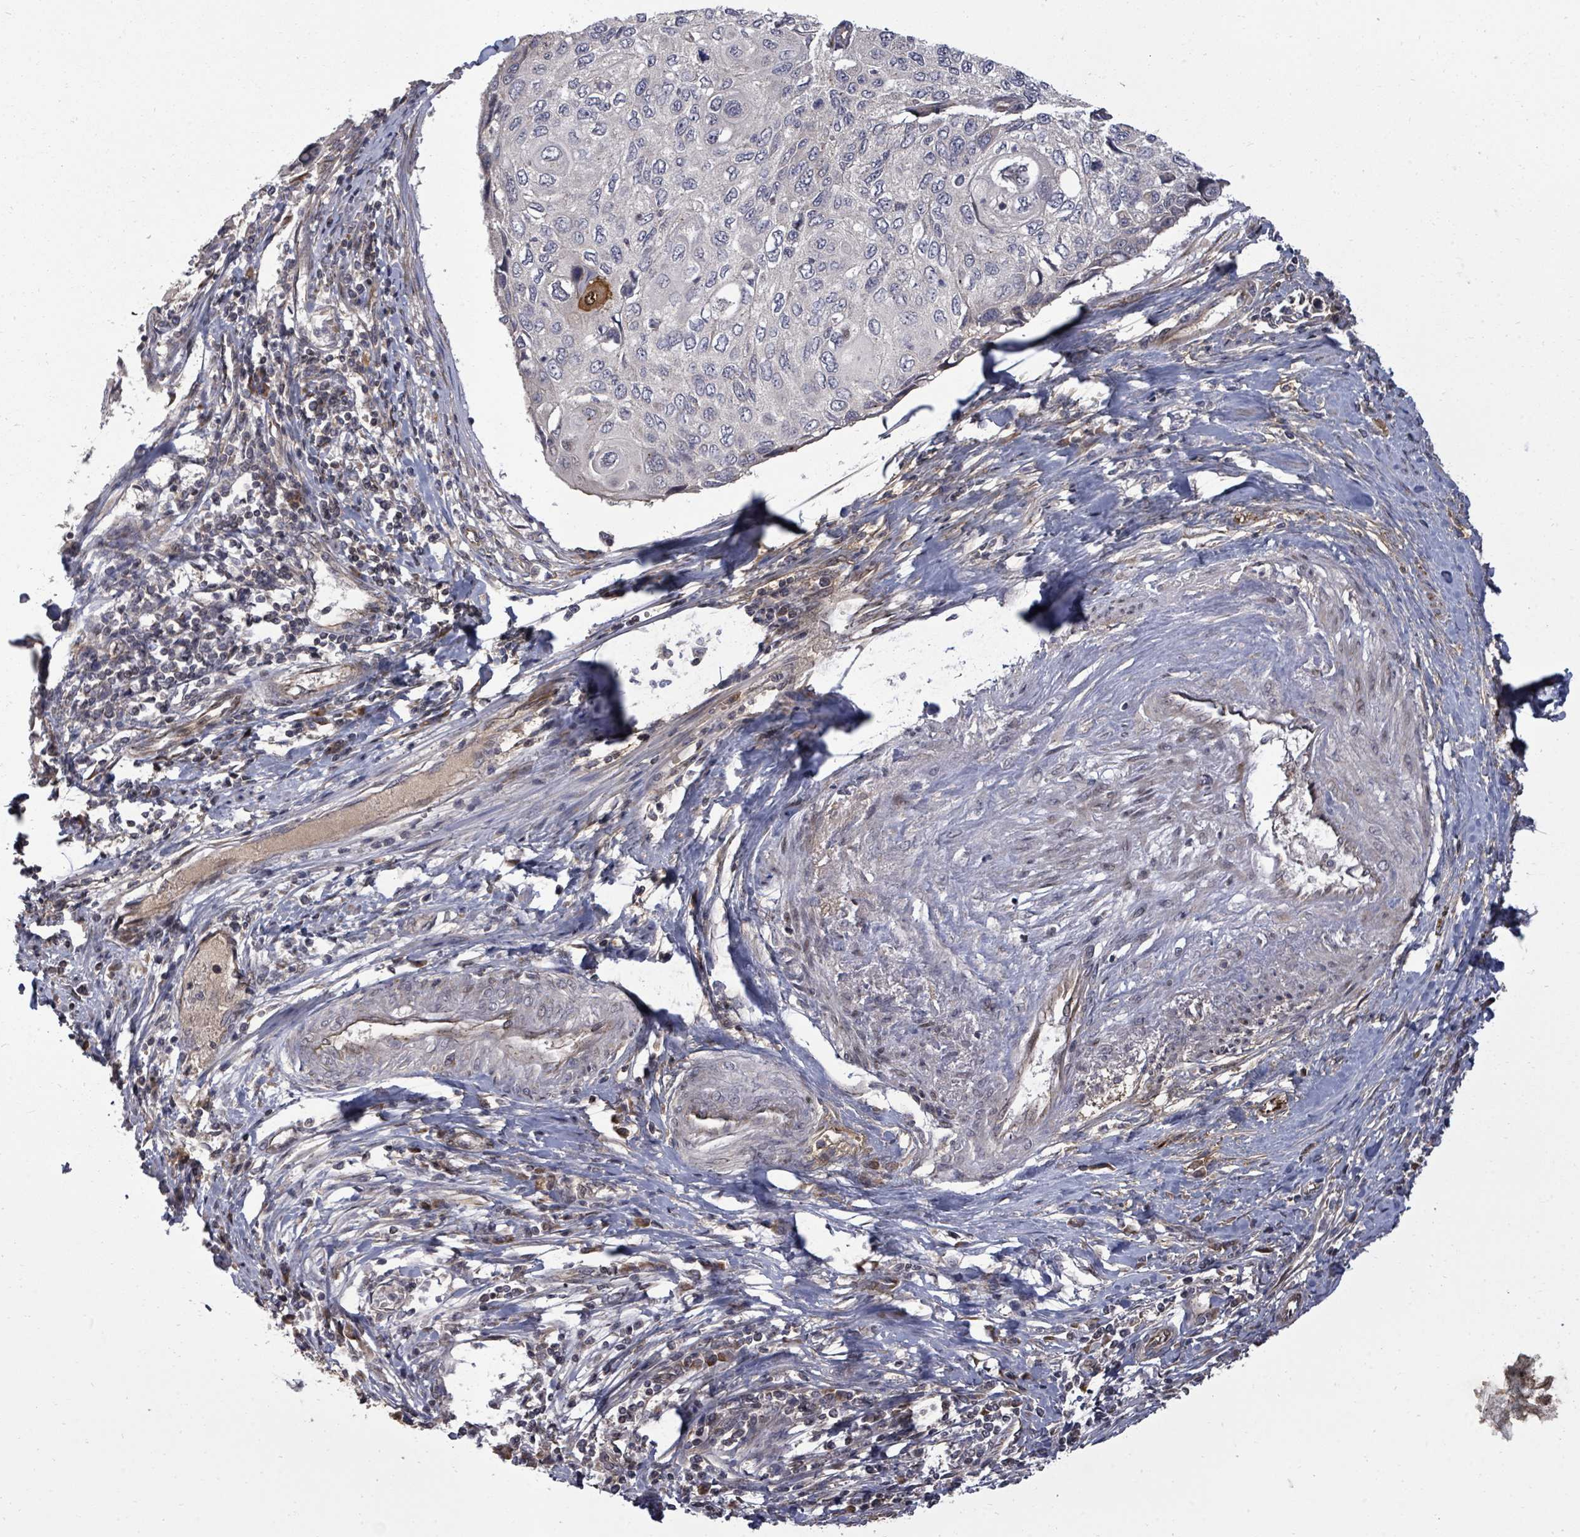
{"staining": {"intensity": "negative", "quantity": "none", "location": "none"}, "tissue": "cervical cancer", "cell_type": "Tumor cells", "image_type": "cancer", "snomed": [{"axis": "morphology", "description": "Squamous cell carcinoma, NOS"}, {"axis": "topography", "description": "Cervix"}], "caption": "The histopathology image exhibits no significant expression in tumor cells of cervical cancer. The staining is performed using DAB (3,3'-diaminobenzidine) brown chromogen with nuclei counter-stained in using hematoxylin.", "gene": "KRTAP27-1", "patient": {"sex": "female", "age": 70}}